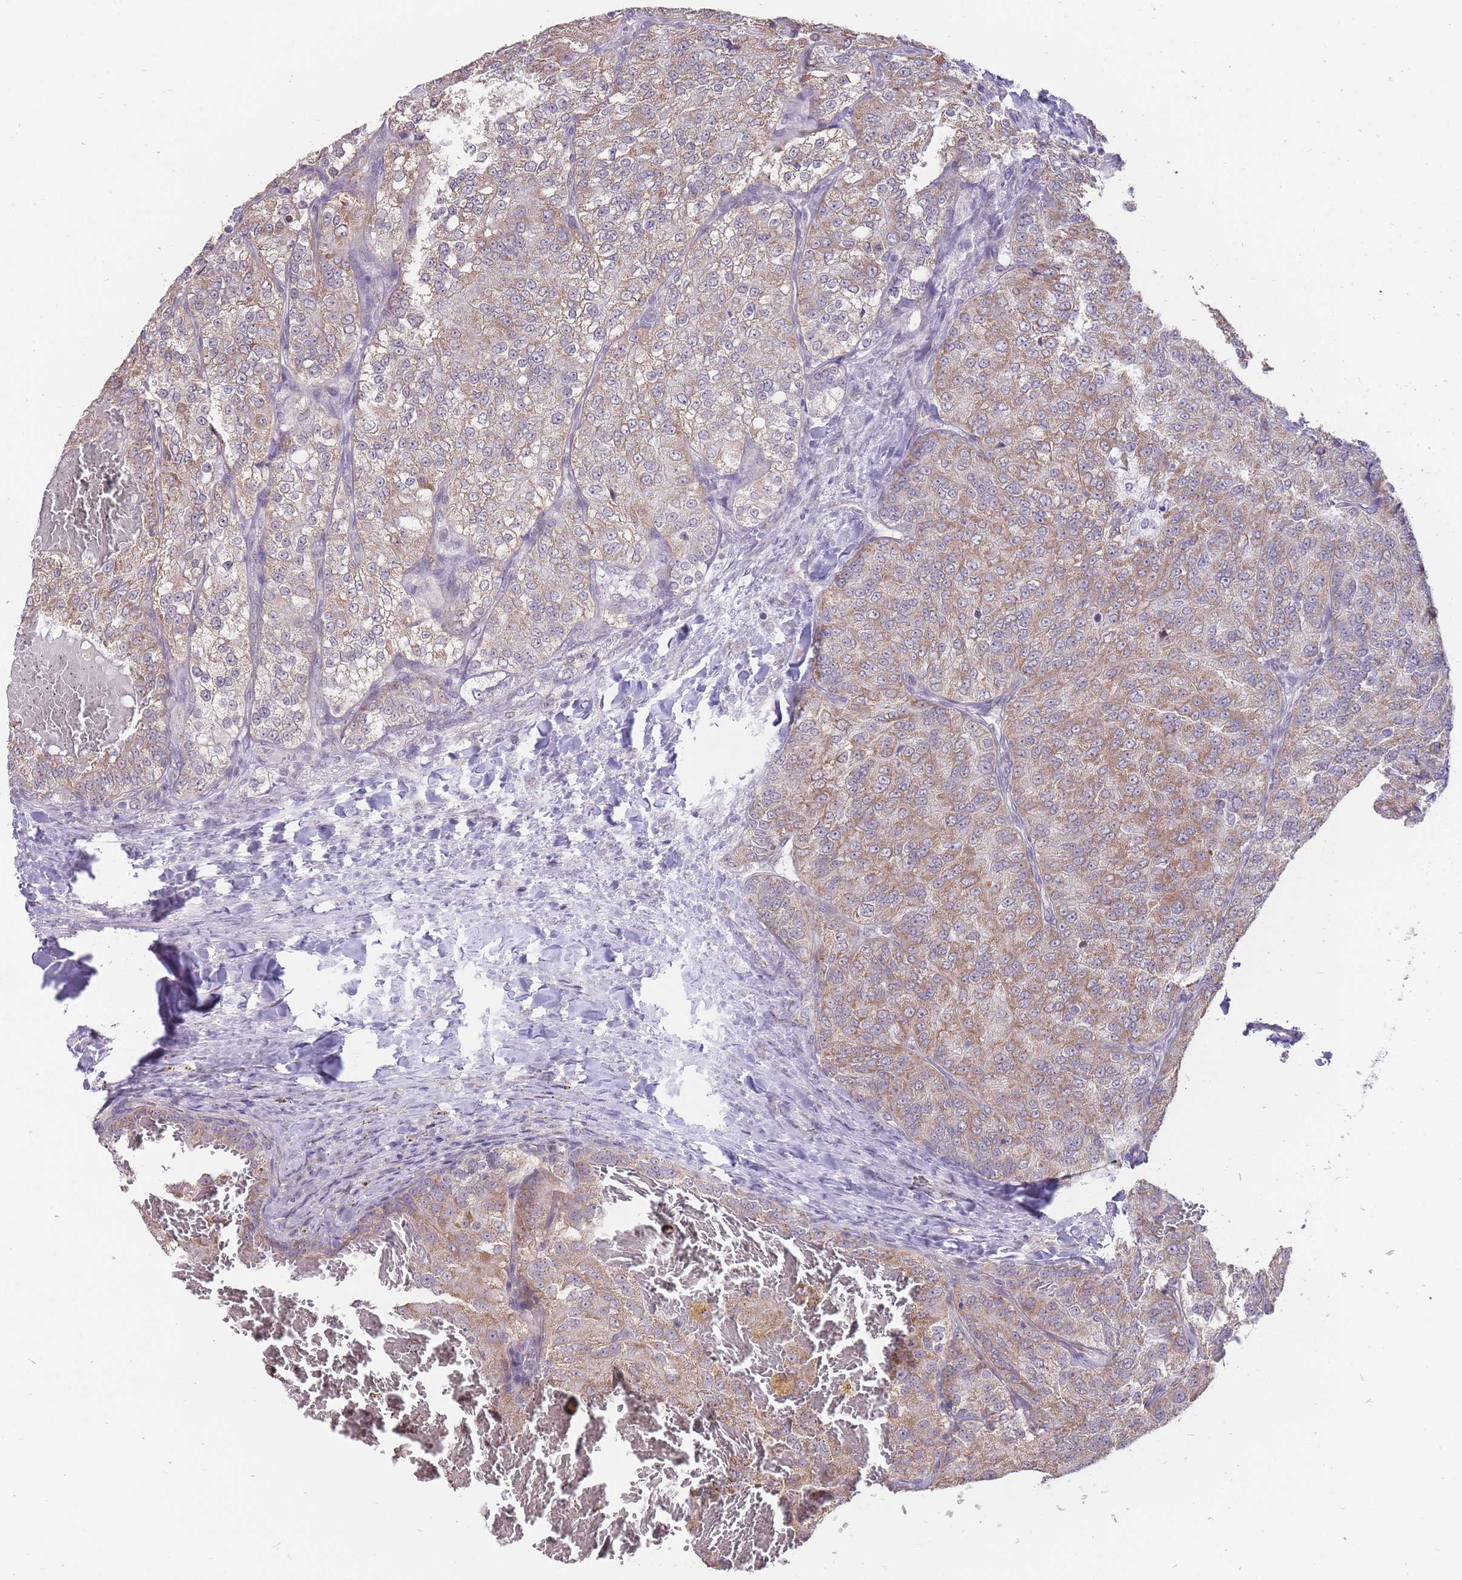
{"staining": {"intensity": "moderate", "quantity": "25%-75%", "location": "cytoplasmic/membranous"}, "tissue": "renal cancer", "cell_type": "Tumor cells", "image_type": "cancer", "snomed": [{"axis": "morphology", "description": "Adenocarcinoma, NOS"}, {"axis": "topography", "description": "Kidney"}], "caption": "IHC (DAB (3,3'-diaminobenzidine)) staining of adenocarcinoma (renal) reveals moderate cytoplasmic/membranous protein expression in about 25%-75% of tumor cells.", "gene": "NELL1", "patient": {"sex": "female", "age": 63}}